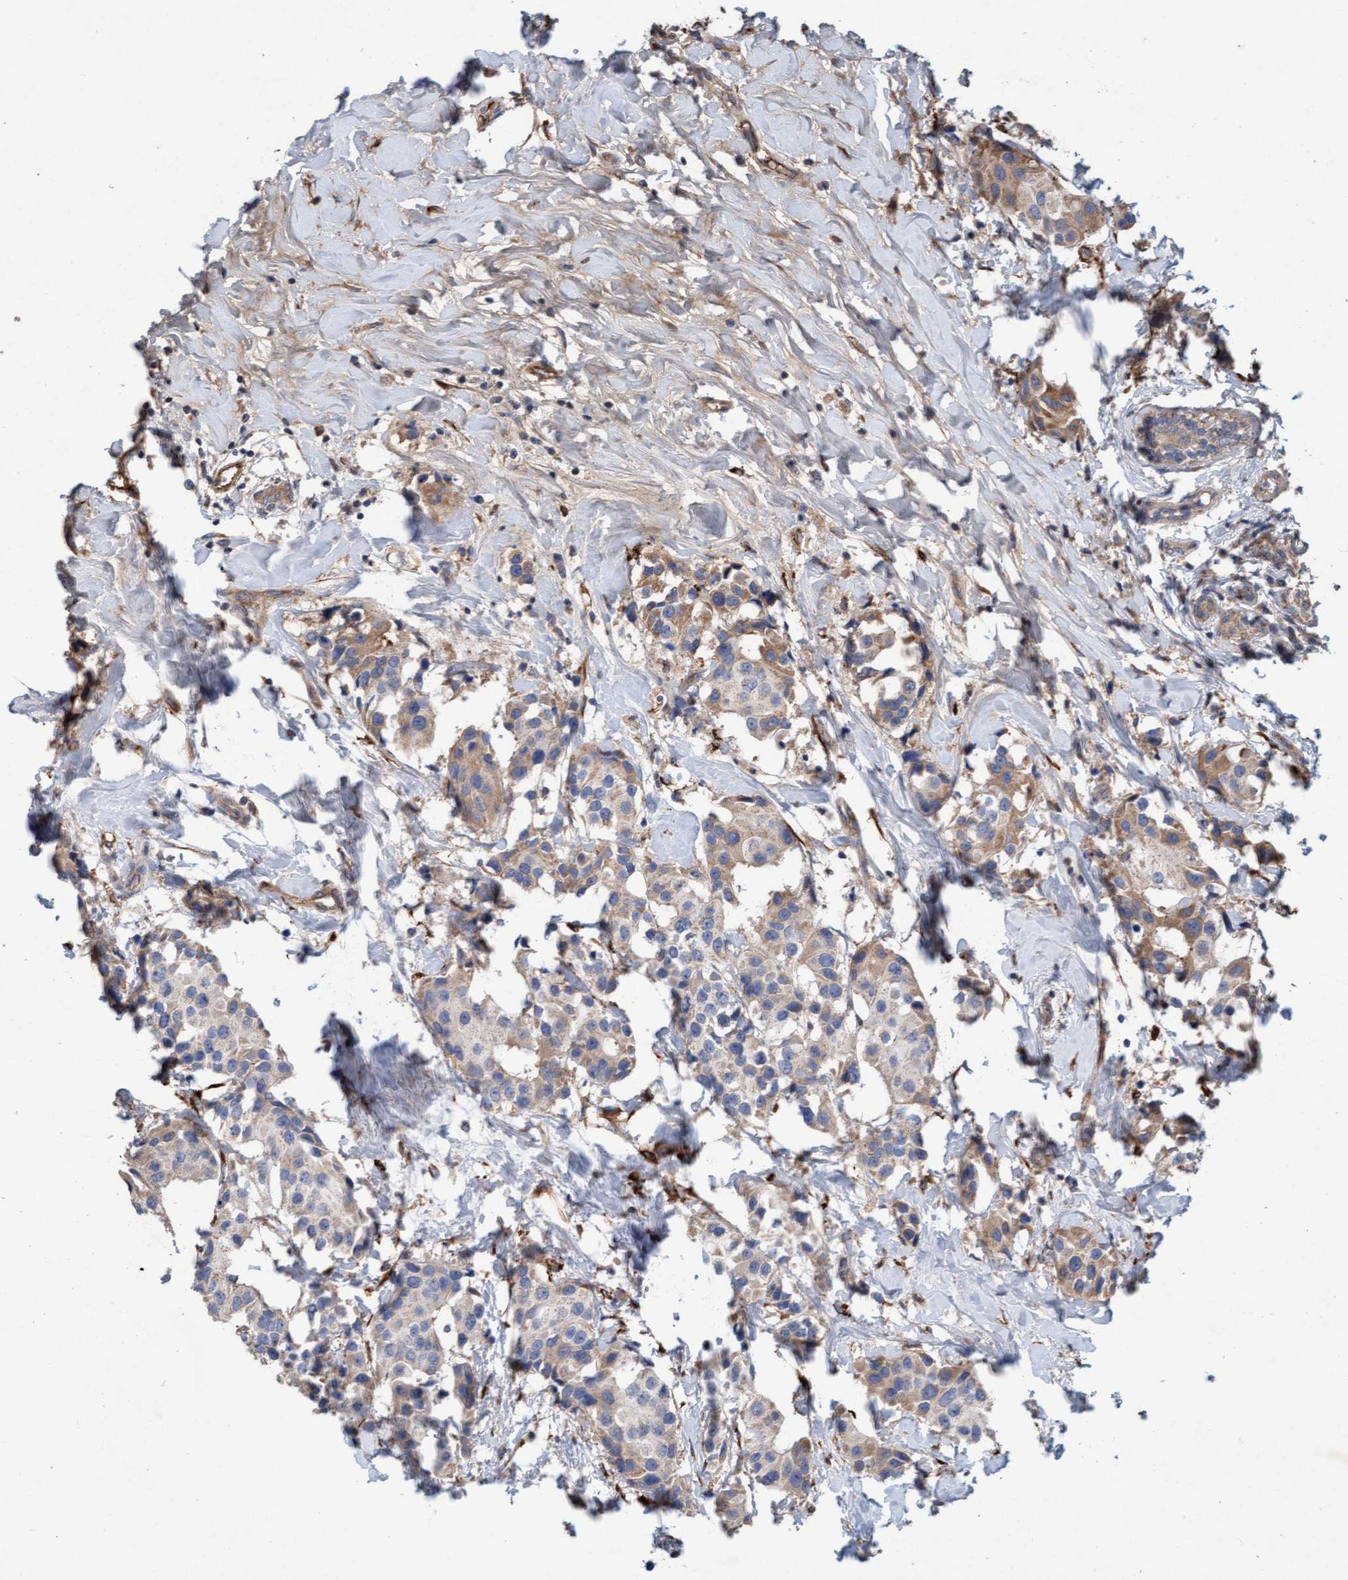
{"staining": {"intensity": "weak", "quantity": ">75%", "location": "cytoplasmic/membranous"}, "tissue": "breast cancer", "cell_type": "Tumor cells", "image_type": "cancer", "snomed": [{"axis": "morphology", "description": "Normal tissue, NOS"}, {"axis": "morphology", "description": "Duct carcinoma"}, {"axis": "topography", "description": "Breast"}], "caption": "Tumor cells exhibit low levels of weak cytoplasmic/membranous staining in approximately >75% of cells in human breast cancer.", "gene": "DDHD2", "patient": {"sex": "female", "age": 39}}